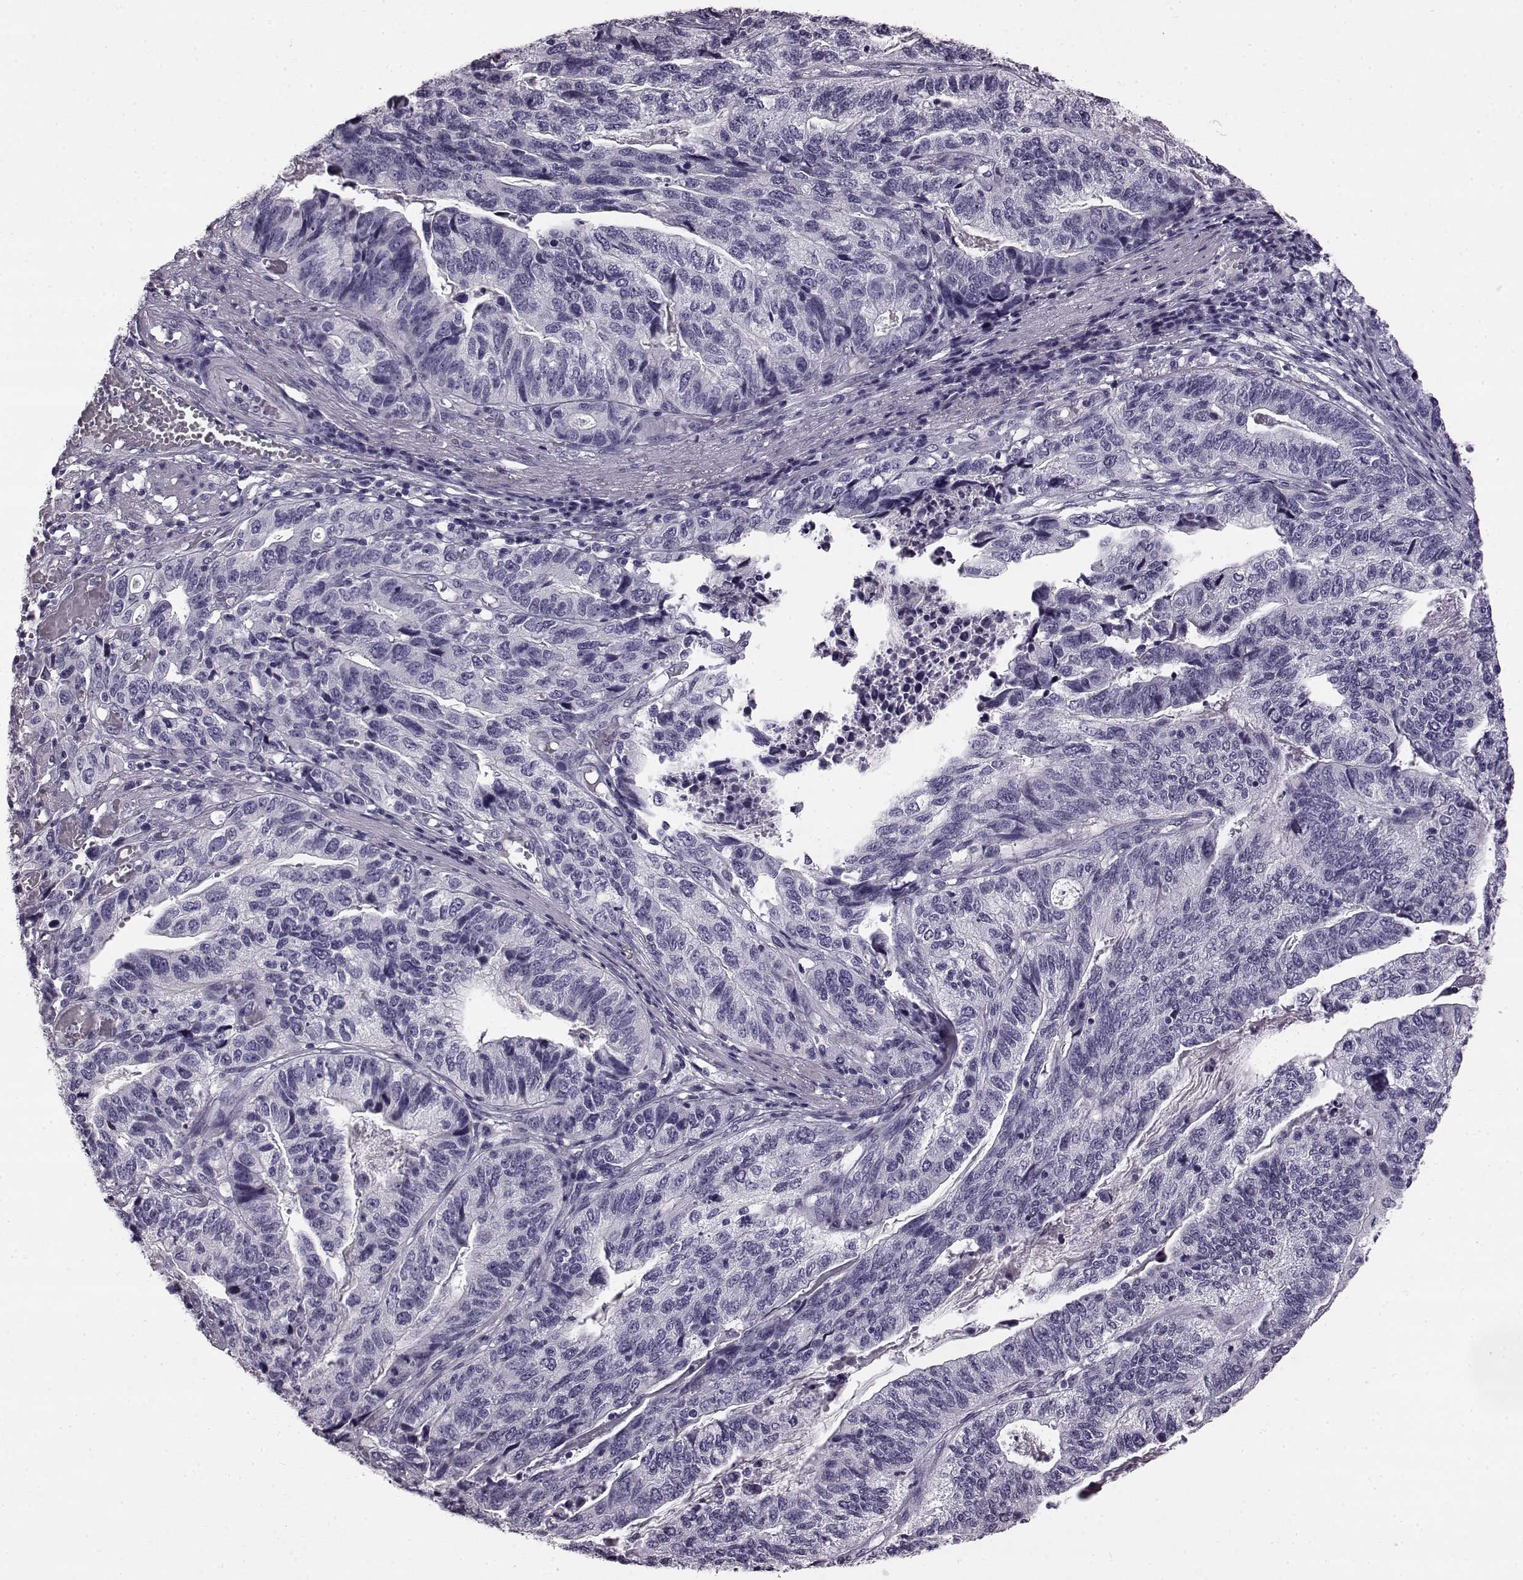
{"staining": {"intensity": "negative", "quantity": "none", "location": "none"}, "tissue": "stomach cancer", "cell_type": "Tumor cells", "image_type": "cancer", "snomed": [{"axis": "morphology", "description": "Adenocarcinoma, NOS"}, {"axis": "topography", "description": "Stomach, upper"}], "caption": "Human stomach adenocarcinoma stained for a protein using immunohistochemistry (IHC) demonstrates no staining in tumor cells.", "gene": "ODAD4", "patient": {"sex": "female", "age": 67}}